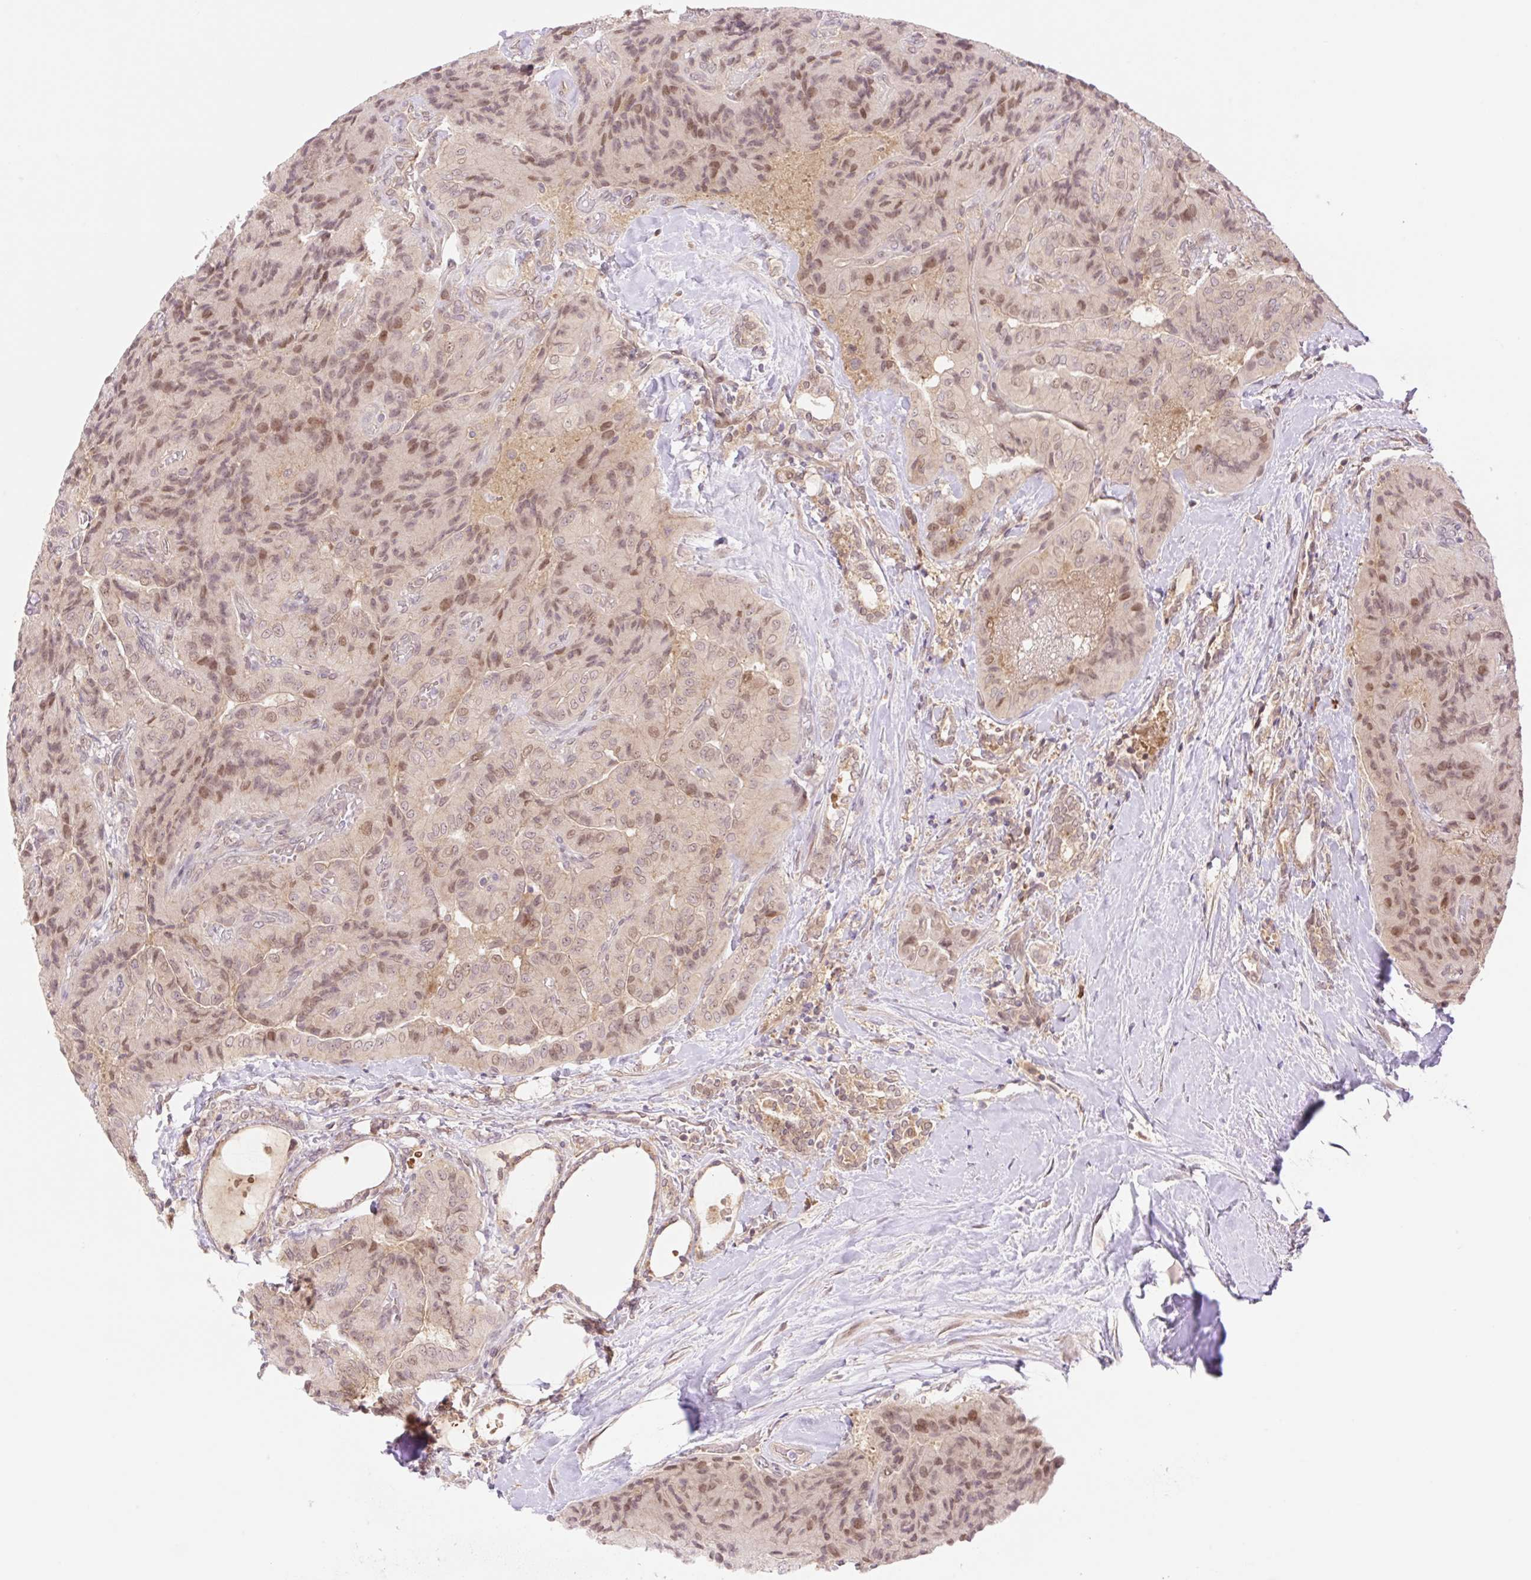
{"staining": {"intensity": "moderate", "quantity": ">75%", "location": "cytoplasmic/membranous,nuclear"}, "tissue": "thyroid cancer", "cell_type": "Tumor cells", "image_type": "cancer", "snomed": [{"axis": "morphology", "description": "Normal tissue, NOS"}, {"axis": "morphology", "description": "Papillary adenocarcinoma, NOS"}, {"axis": "topography", "description": "Thyroid gland"}], "caption": "IHC micrograph of neoplastic tissue: human thyroid cancer (papillary adenocarcinoma) stained using immunohistochemistry (IHC) shows medium levels of moderate protein expression localized specifically in the cytoplasmic/membranous and nuclear of tumor cells, appearing as a cytoplasmic/membranous and nuclear brown color.", "gene": "VPS25", "patient": {"sex": "female", "age": 59}}